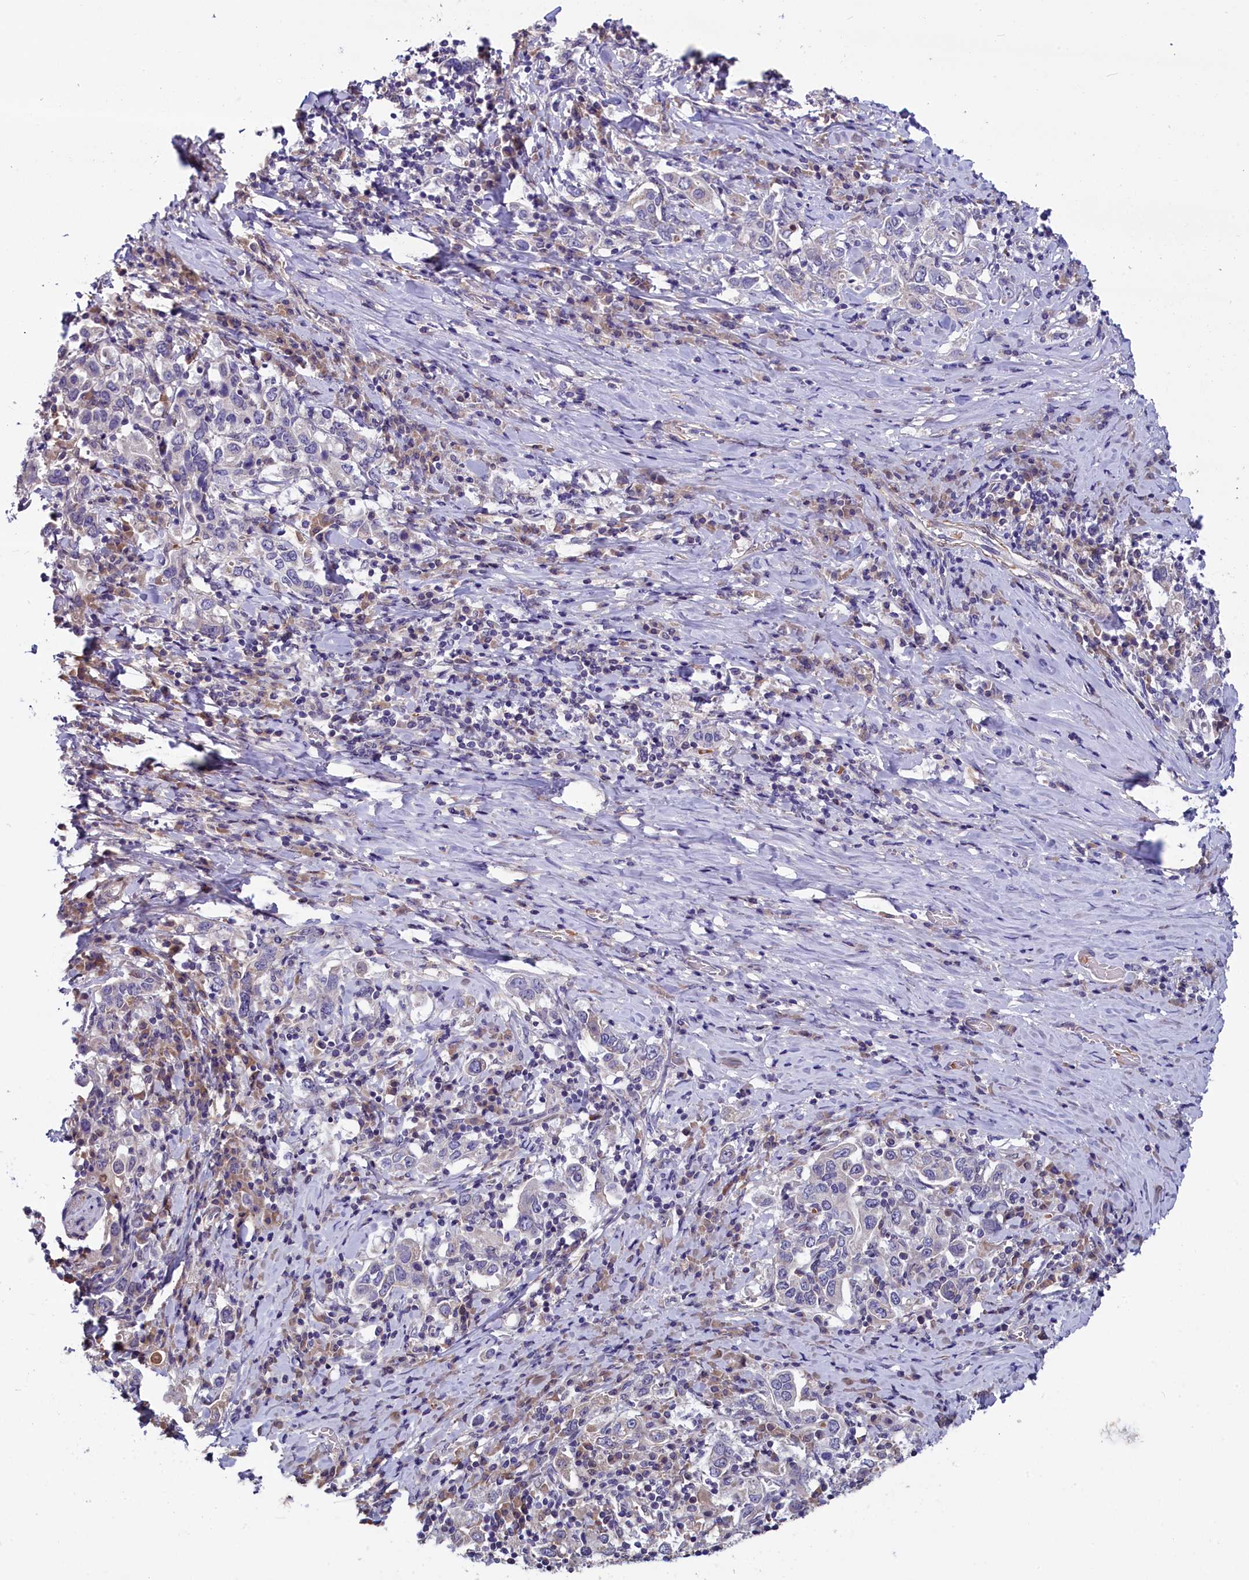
{"staining": {"intensity": "negative", "quantity": "none", "location": "none"}, "tissue": "stomach cancer", "cell_type": "Tumor cells", "image_type": "cancer", "snomed": [{"axis": "morphology", "description": "Adenocarcinoma, NOS"}, {"axis": "topography", "description": "Stomach, upper"}, {"axis": "topography", "description": "Stomach"}], "caption": "Immunohistochemical staining of stomach adenocarcinoma exhibits no significant staining in tumor cells.", "gene": "SLC39A6", "patient": {"sex": "male", "age": 62}}